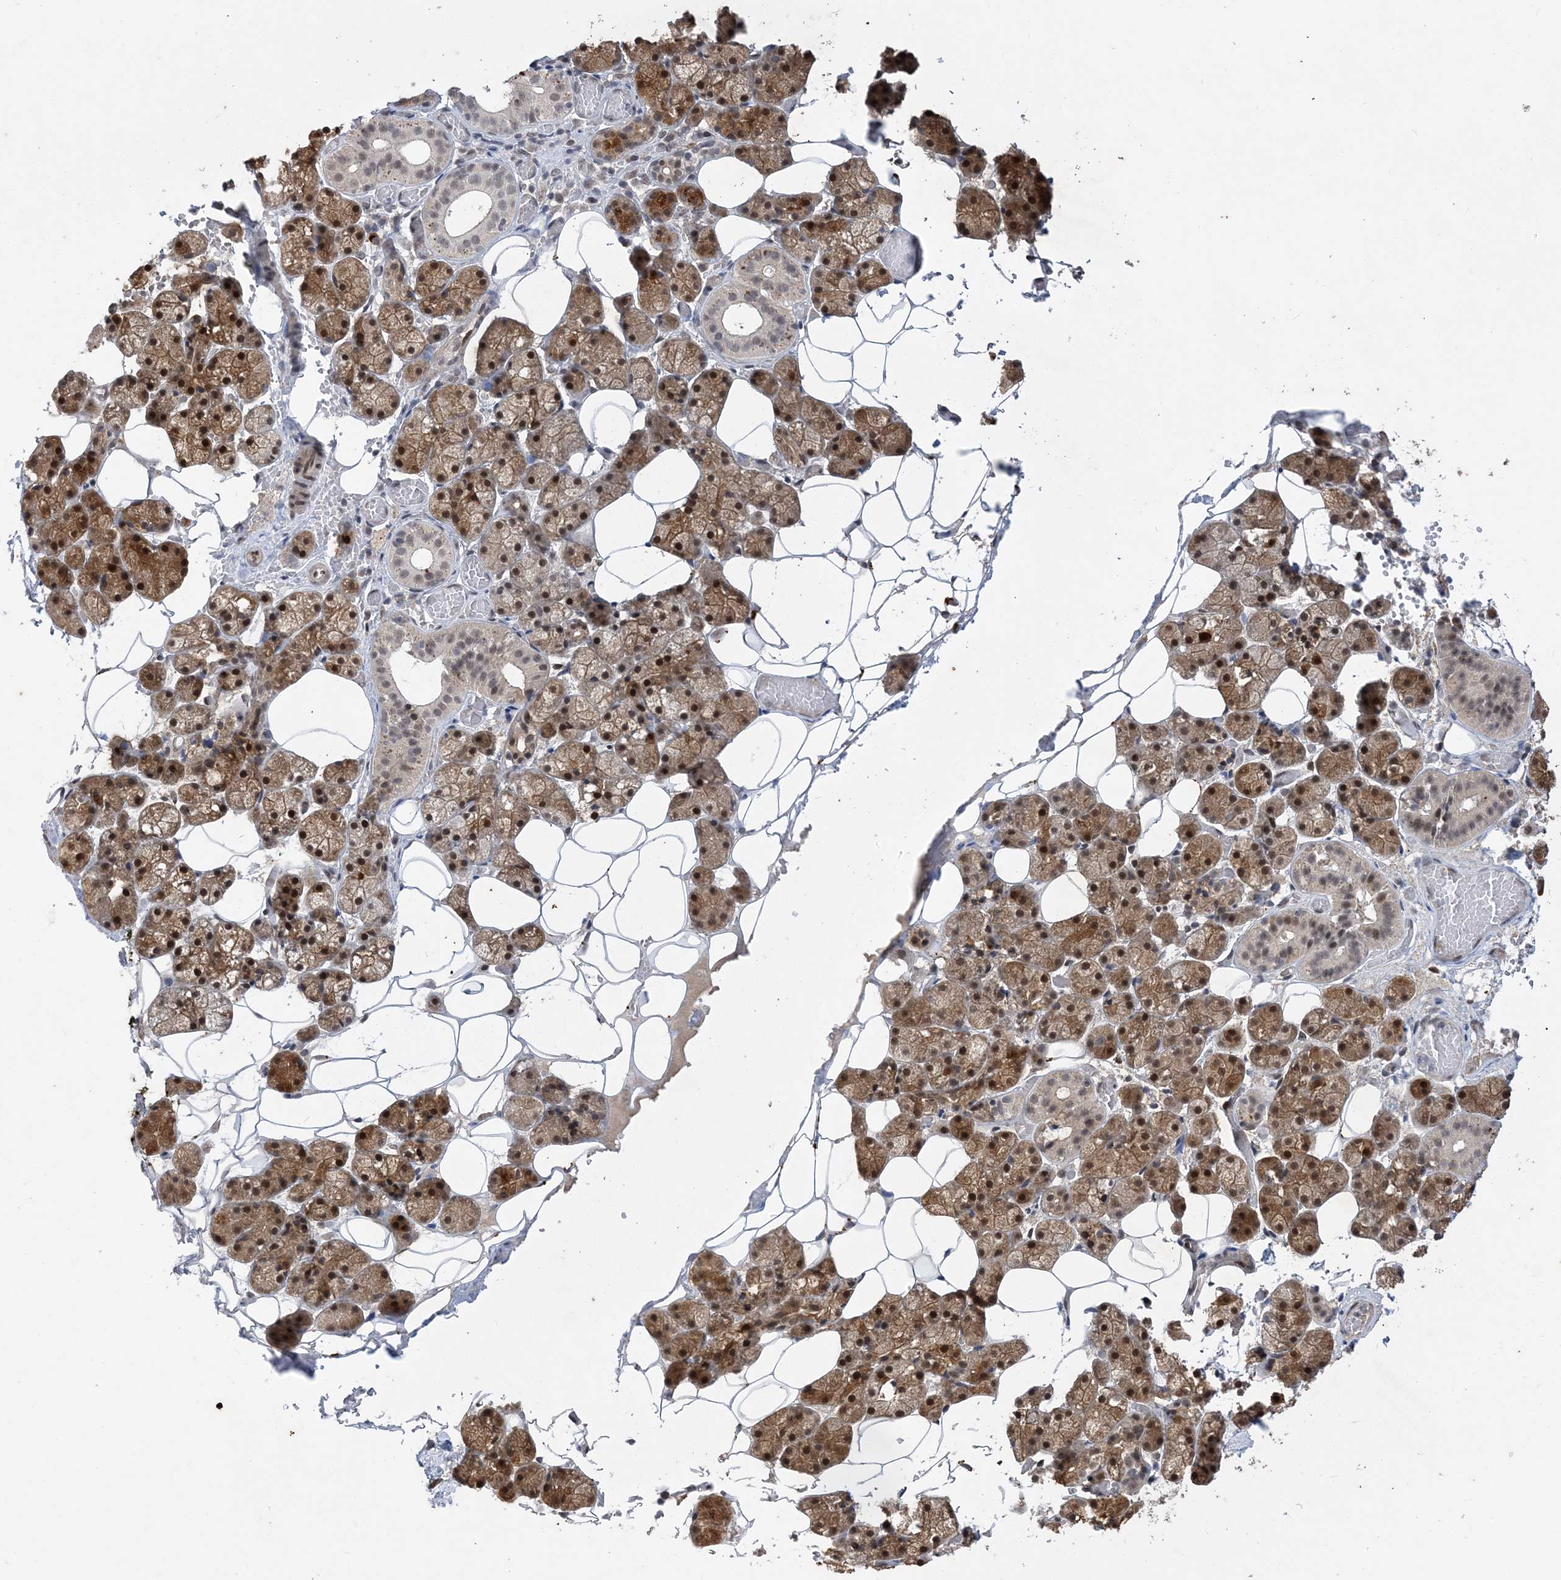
{"staining": {"intensity": "strong", "quantity": "25%-75%", "location": "cytoplasmic/membranous,nuclear"}, "tissue": "salivary gland", "cell_type": "Glandular cells", "image_type": "normal", "snomed": [{"axis": "morphology", "description": "Normal tissue, NOS"}, {"axis": "topography", "description": "Salivary gland"}], "caption": "Protein analysis of normal salivary gland demonstrates strong cytoplasmic/membranous,nuclear positivity in approximately 25%-75% of glandular cells.", "gene": "WAC", "patient": {"sex": "female", "age": 33}}